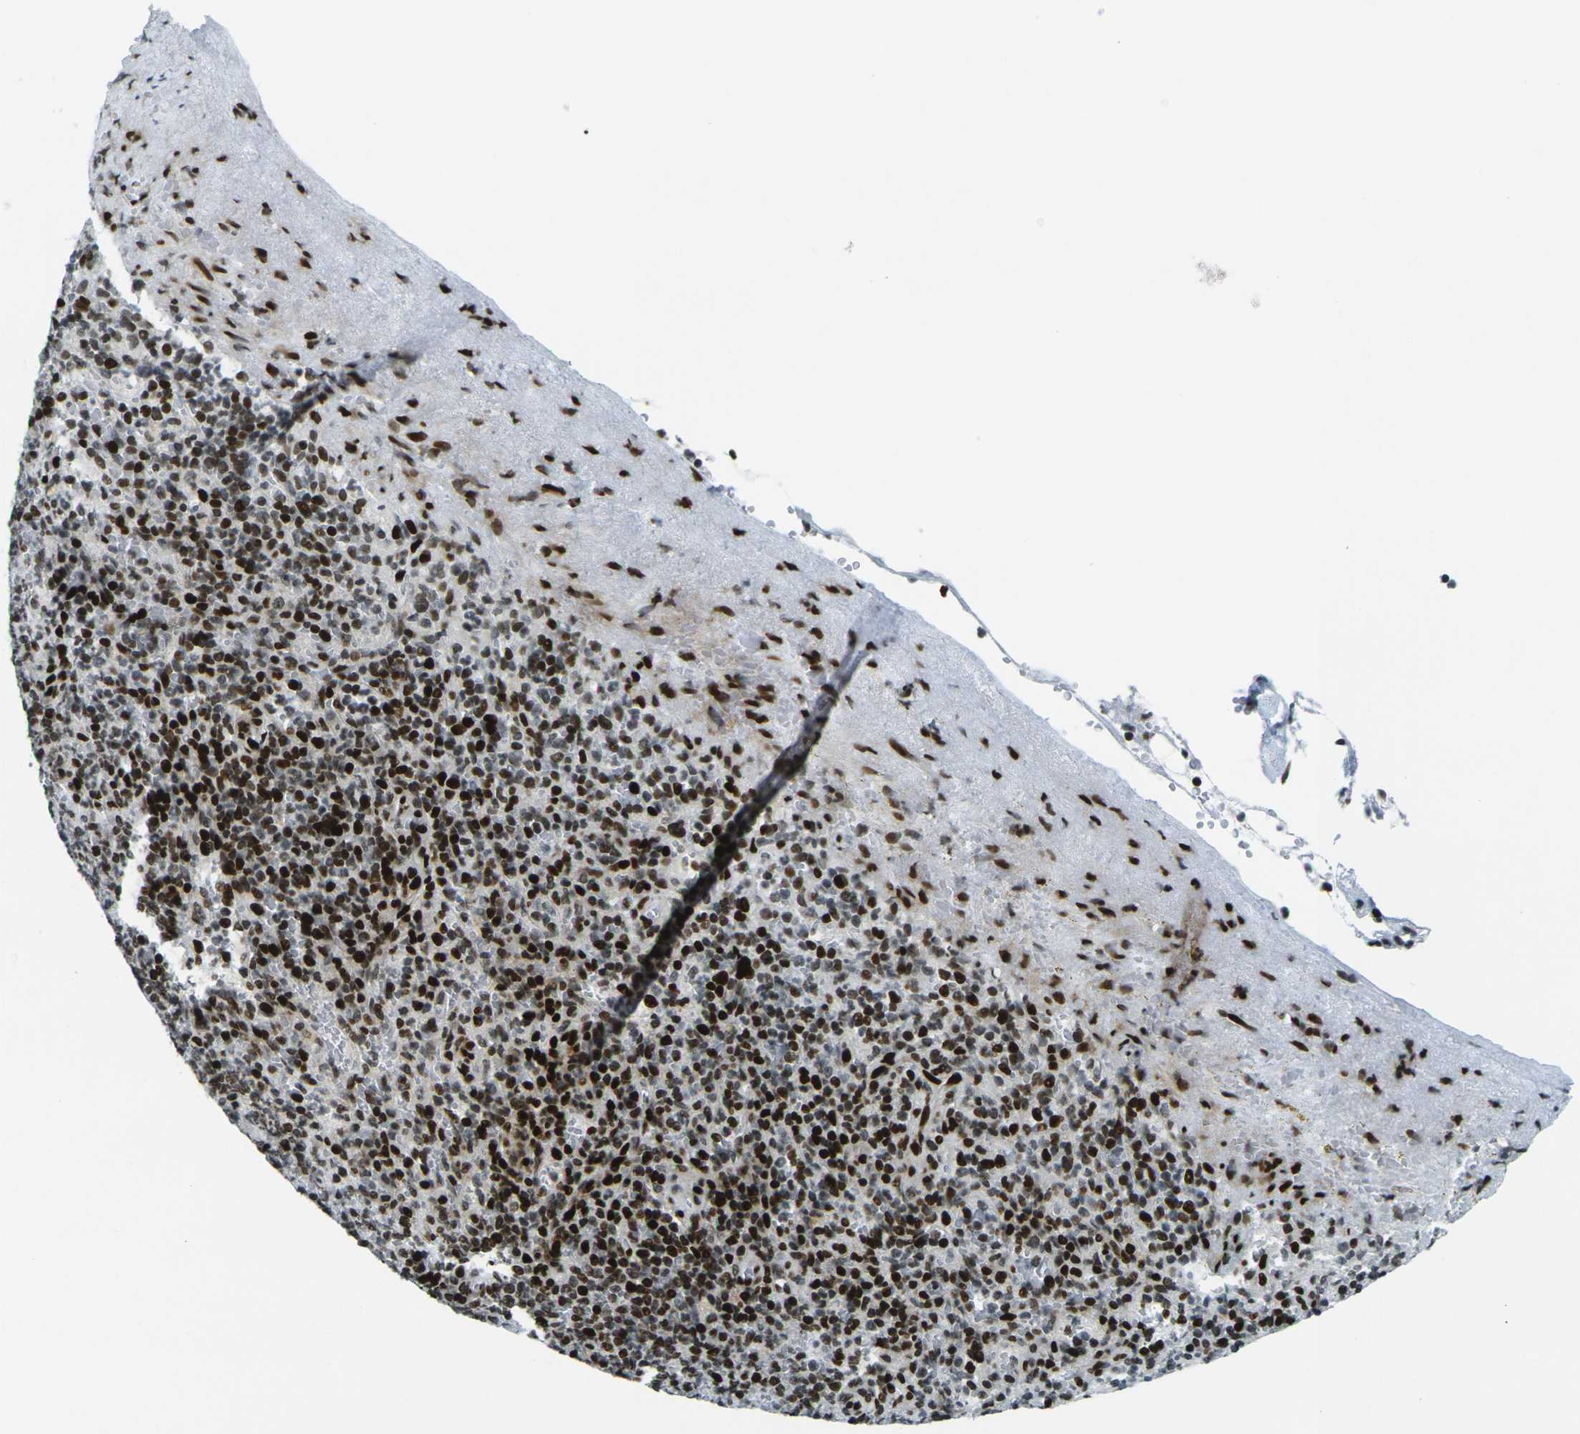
{"staining": {"intensity": "strong", "quantity": ">75%", "location": "nuclear"}, "tissue": "spleen", "cell_type": "Cells in red pulp", "image_type": "normal", "snomed": [{"axis": "morphology", "description": "Normal tissue, NOS"}, {"axis": "topography", "description": "Spleen"}], "caption": "Human spleen stained for a protein (brown) demonstrates strong nuclear positive staining in approximately >75% of cells in red pulp.", "gene": "H3", "patient": {"sex": "female", "age": 74}}